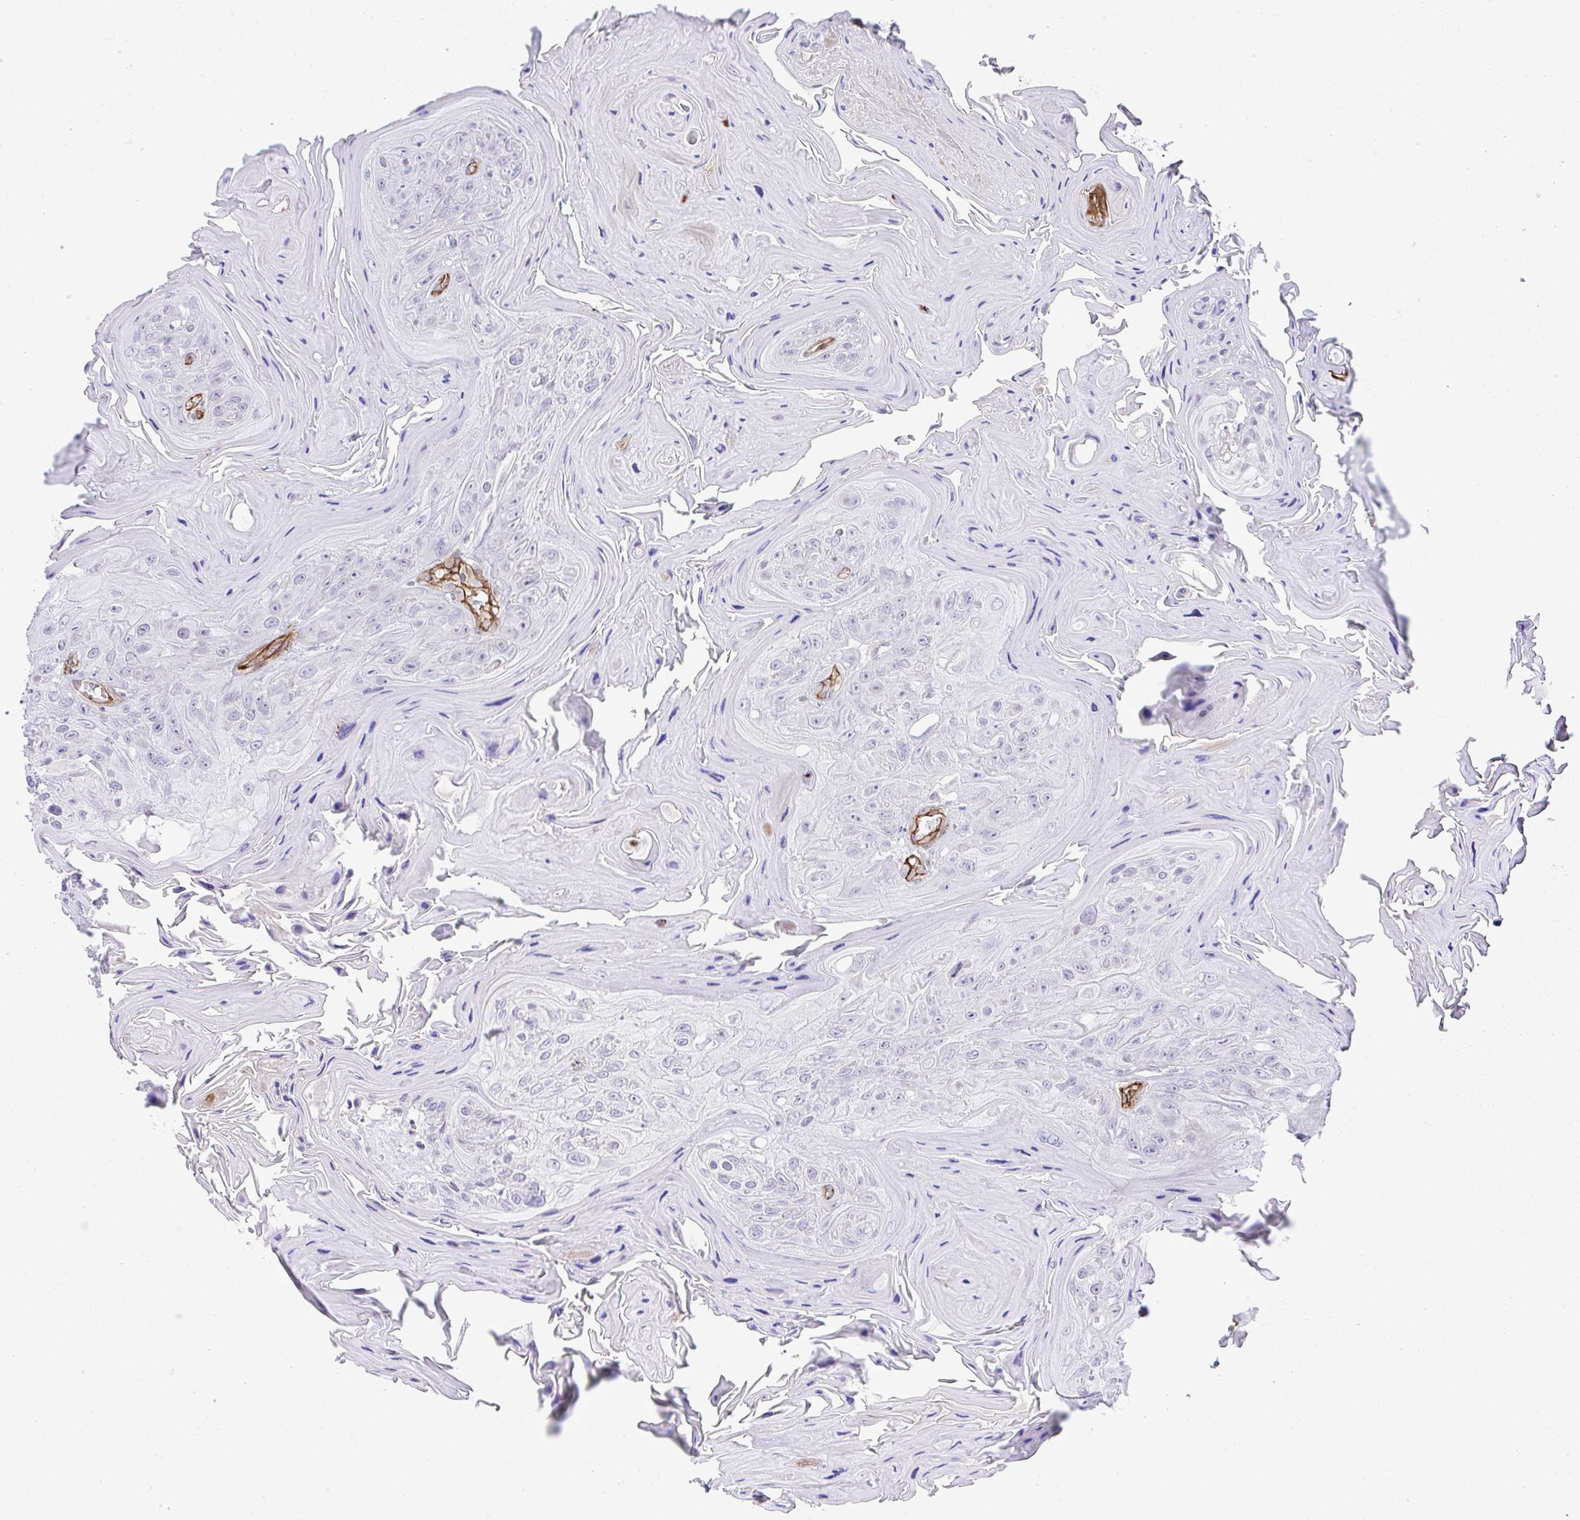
{"staining": {"intensity": "negative", "quantity": "none", "location": "none"}, "tissue": "head and neck cancer", "cell_type": "Tumor cells", "image_type": "cancer", "snomed": [{"axis": "morphology", "description": "Squamous cell carcinoma, NOS"}, {"axis": "topography", "description": "Head-Neck"}], "caption": "Head and neck cancer (squamous cell carcinoma) was stained to show a protein in brown. There is no significant expression in tumor cells. (DAB (3,3'-diaminobenzidine) IHC visualized using brightfield microscopy, high magnification).", "gene": "FBXO34", "patient": {"sex": "female", "age": 59}}